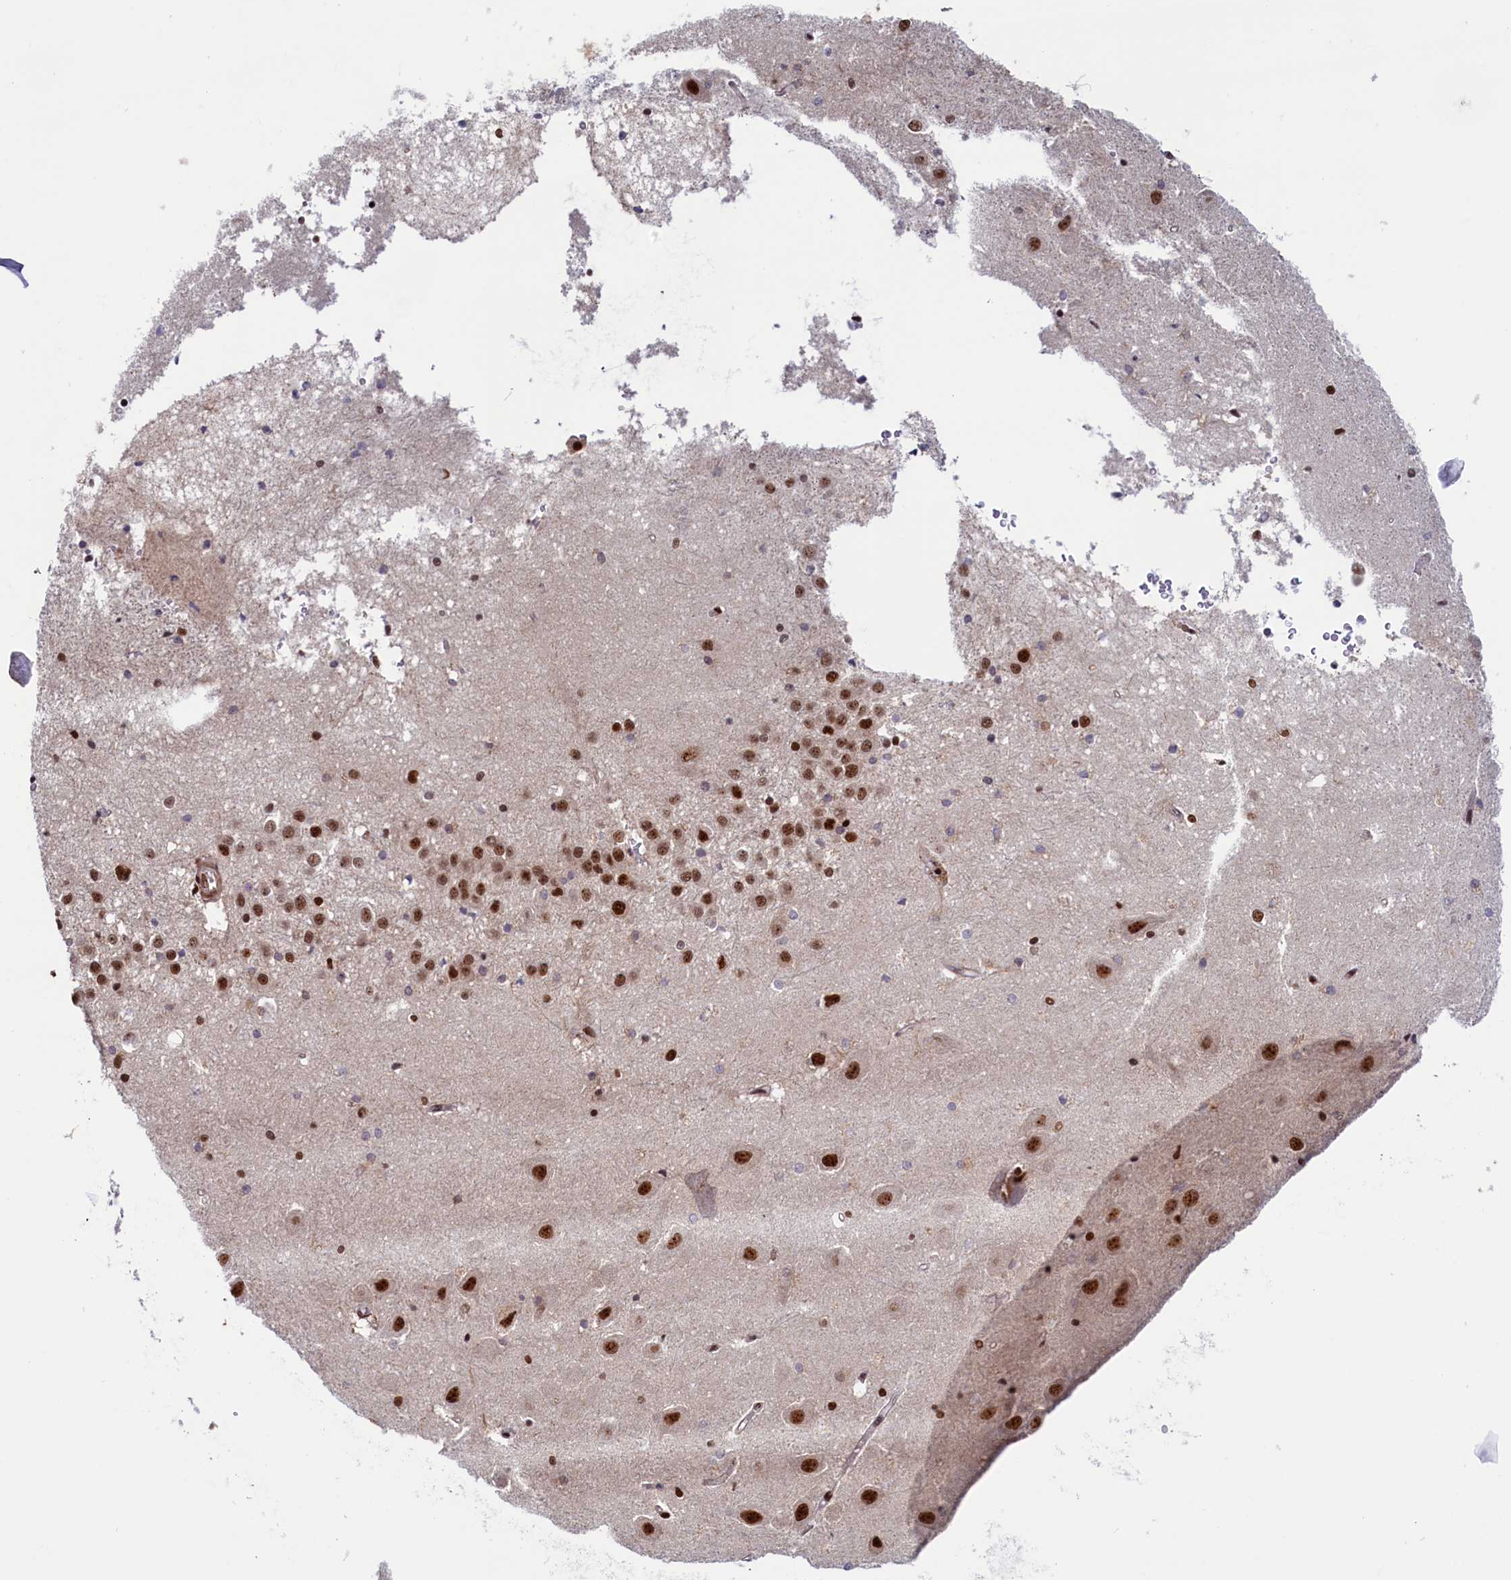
{"staining": {"intensity": "strong", "quantity": "25%-75%", "location": "nuclear"}, "tissue": "hippocampus", "cell_type": "Glial cells", "image_type": "normal", "snomed": [{"axis": "morphology", "description": "Normal tissue, NOS"}, {"axis": "topography", "description": "Hippocampus"}], "caption": "A micrograph of hippocampus stained for a protein displays strong nuclear brown staining in glial cells. The protein of interest is stained brown, and the nuclei are stained in blue (DAB IHC with brightfield microscopy, high magnification).", "gene": "ZC3H18", "patient": {"sex": "female", "age": 52}}